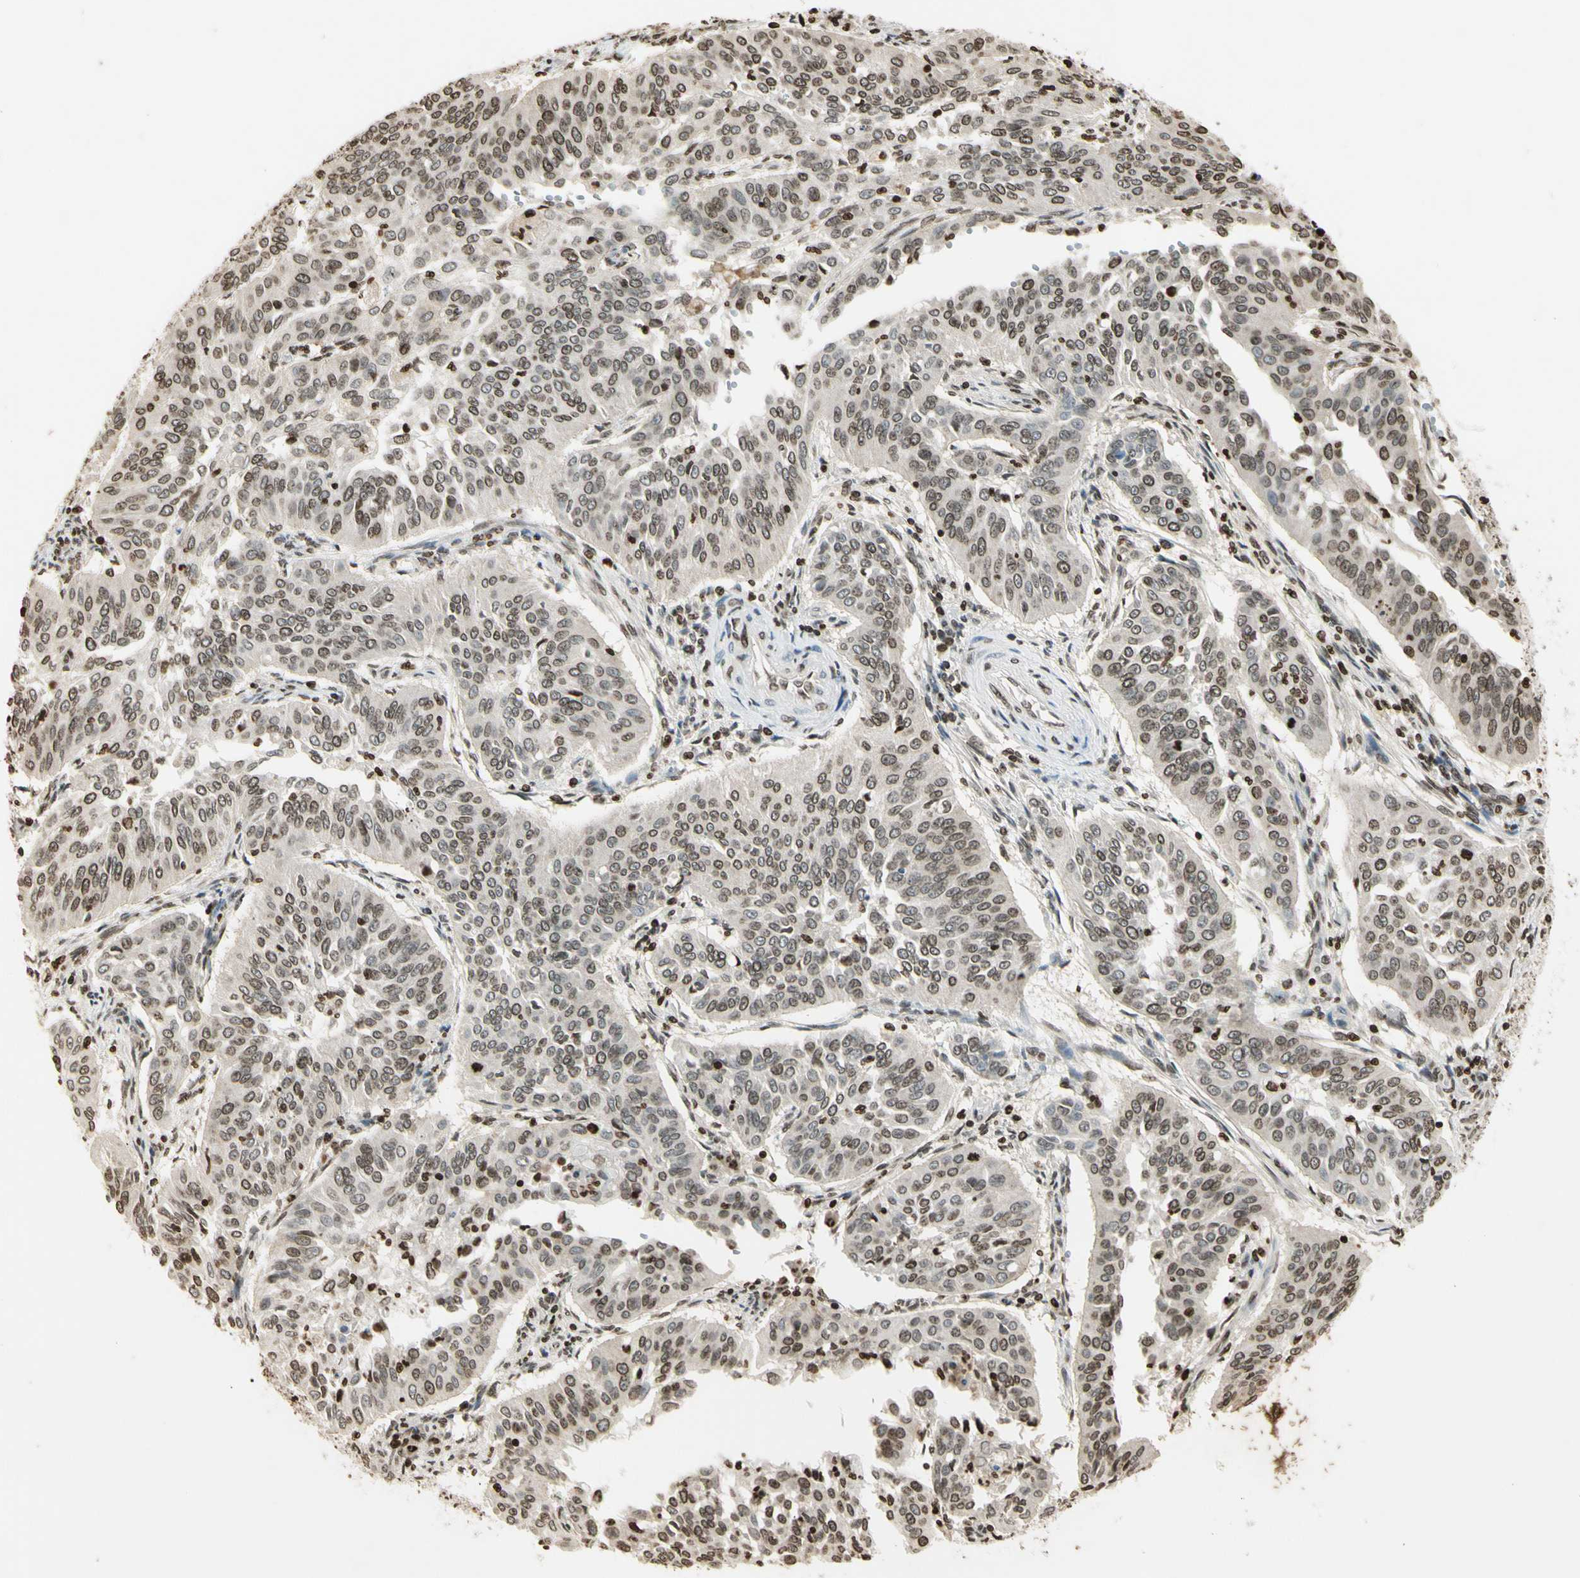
{"staining": {"intensity": "moderate", "quantity": ">75%", "location": "nuclear"}, "tissue": "cervical cancer", "cell_type": "Tumor cells", "image_type": "cancer", "snomed": [{"axis": "morphology", "description": "Normal tissue, NOS"}, {"axis": "morphology", "description": "Squamous cell carcinoma, NOS"}, {"axis": "topography", "description": "Cervix"}], "caption": "A brown stain highlights moderate nuclear expression of a protein in human cervical cancer tumor cells.", "gene": "RORA", "patient": {"sex": "female", "age": 39}}